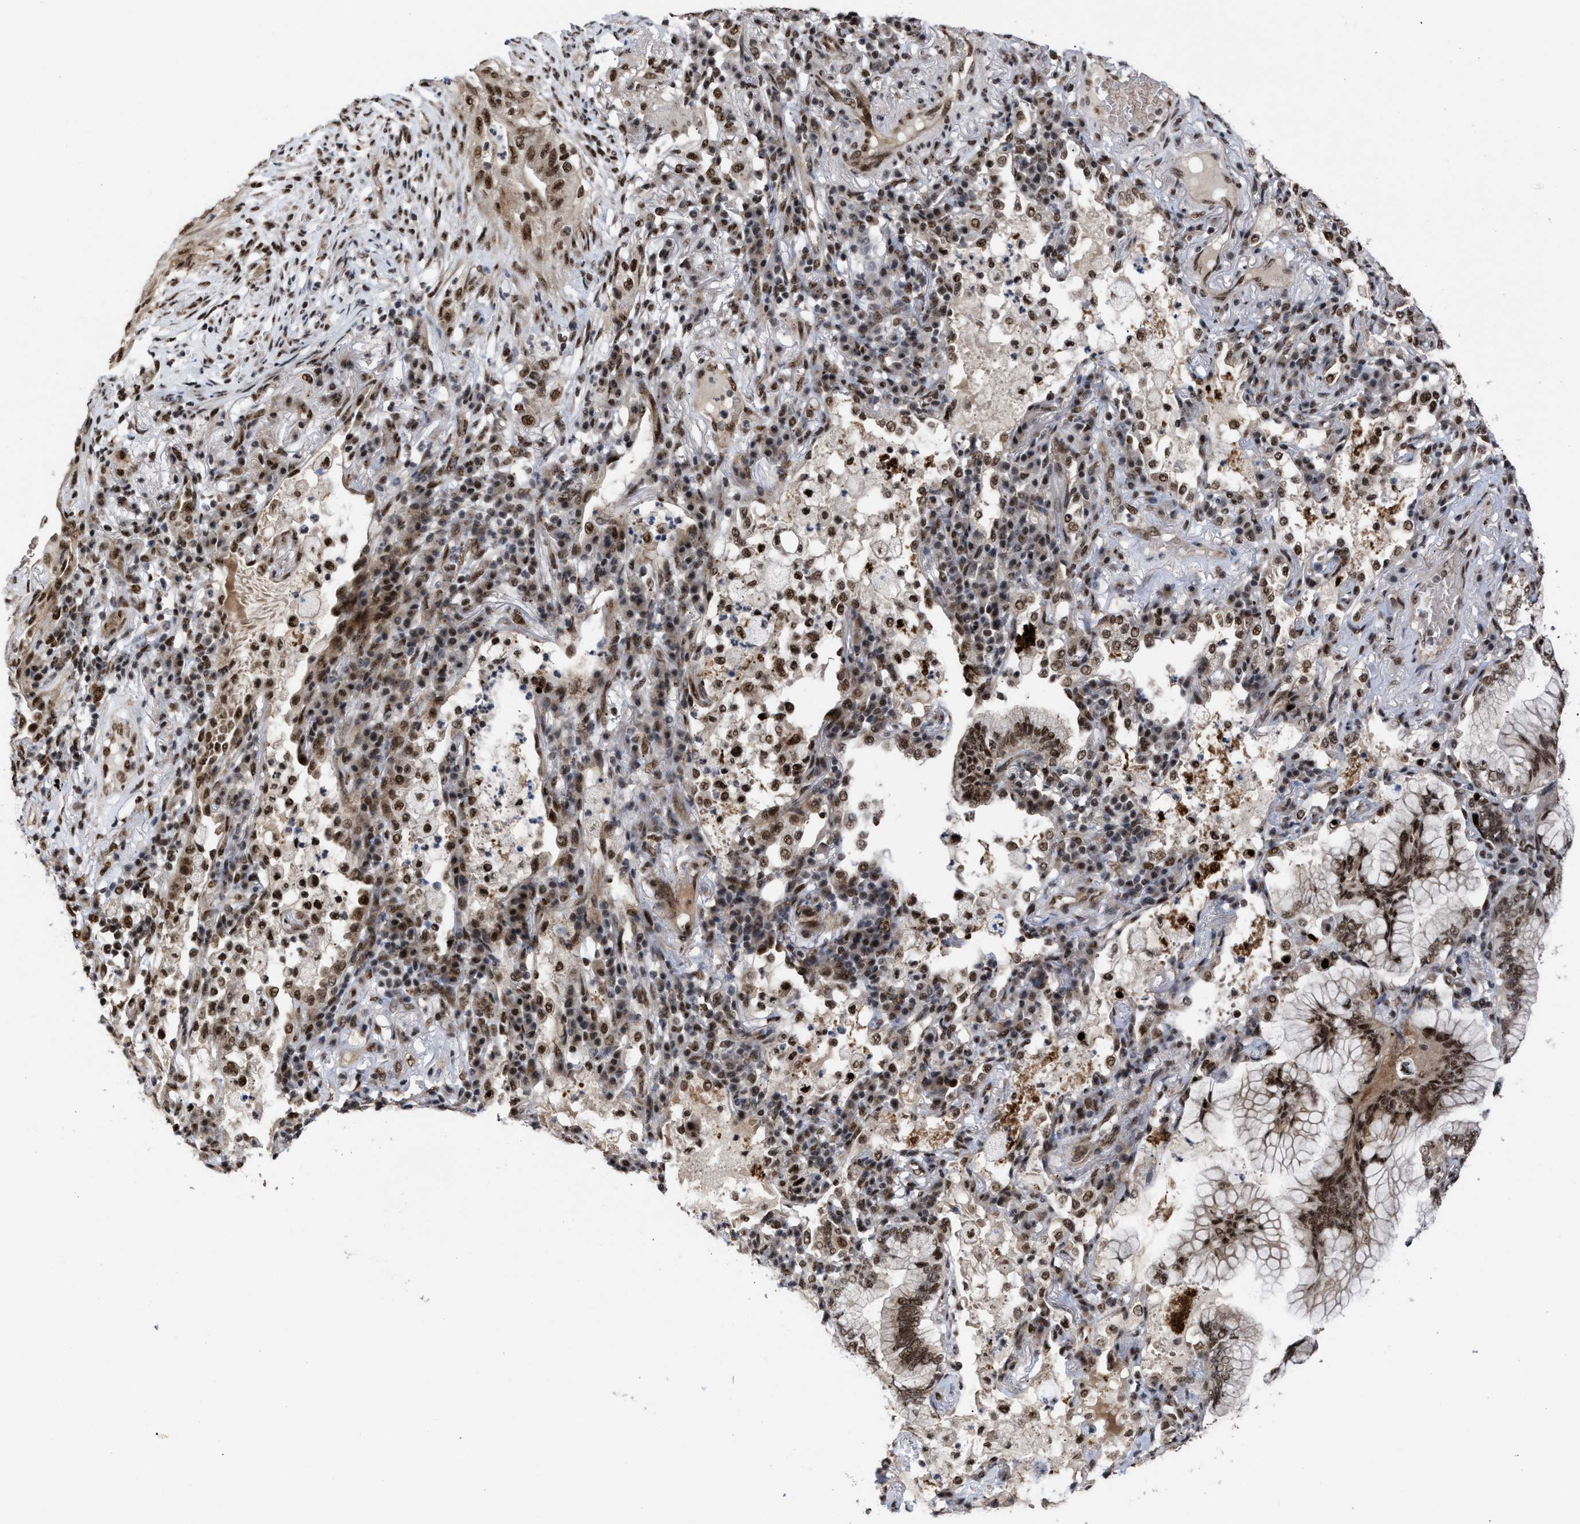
{"staining": {"intensity": "strong", "quantity": ">75%", "location": "cytoplasmic/membranous,nuclear"}, "tissue": "lung cancer", "cell_type": "Tumor cells", "image_type": "cancer", "snomed": [{"axis": "morphology", "description": "Adenocarcinoma, NOS"}, {"axis": "topography", "description": "Lung"}], "caption": "Immunohistochemical staining of human adenocarcinoma (lung) displays strong cytoplasmic/membranous and nuclear protein positivity in about >75% of tumor cells.", "gene": "EIF4A3", "patient": {"sex": "female", "age": 70}}